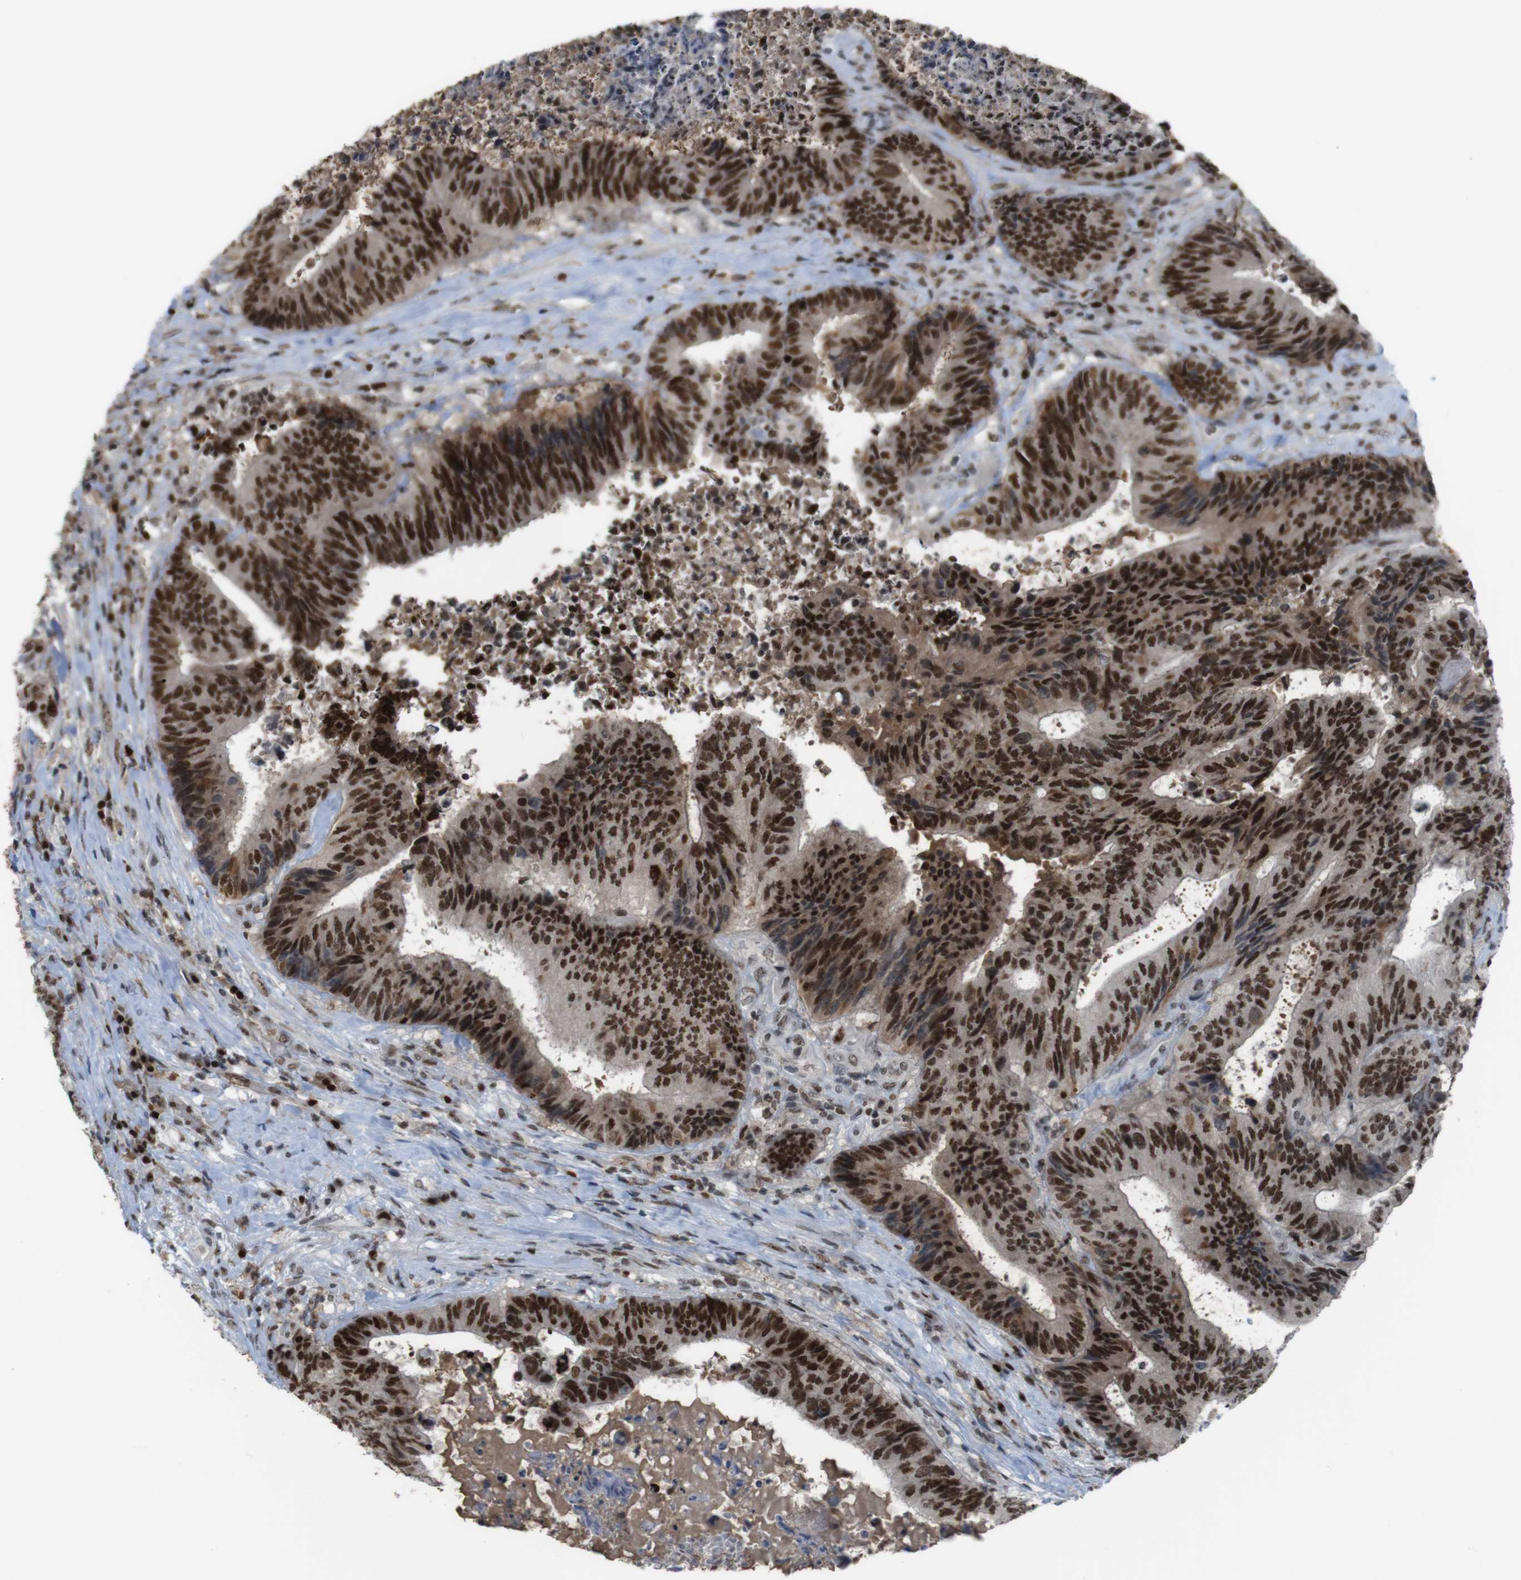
{"staining": {"intensity": "strong", "quantity": ">75%", "location": "nuclear"}, "tissue": "colorectal cancer", "cell_type": "Tumor cells", "image_type": "cancer", "snomed": [{"axis": "morphology", "description": "Adenocarcinoma, NOS"}, {"axis": "topography", "description": "Rectum"}], "caption": "Colorectal cancer (adenocarcinoma) stained for a protein (brown) exhibits strong nuclear positive positivity in about >75% of tumor cells.", "gene": "SUB1", "patient": {"sex": "male", "age": 72}}